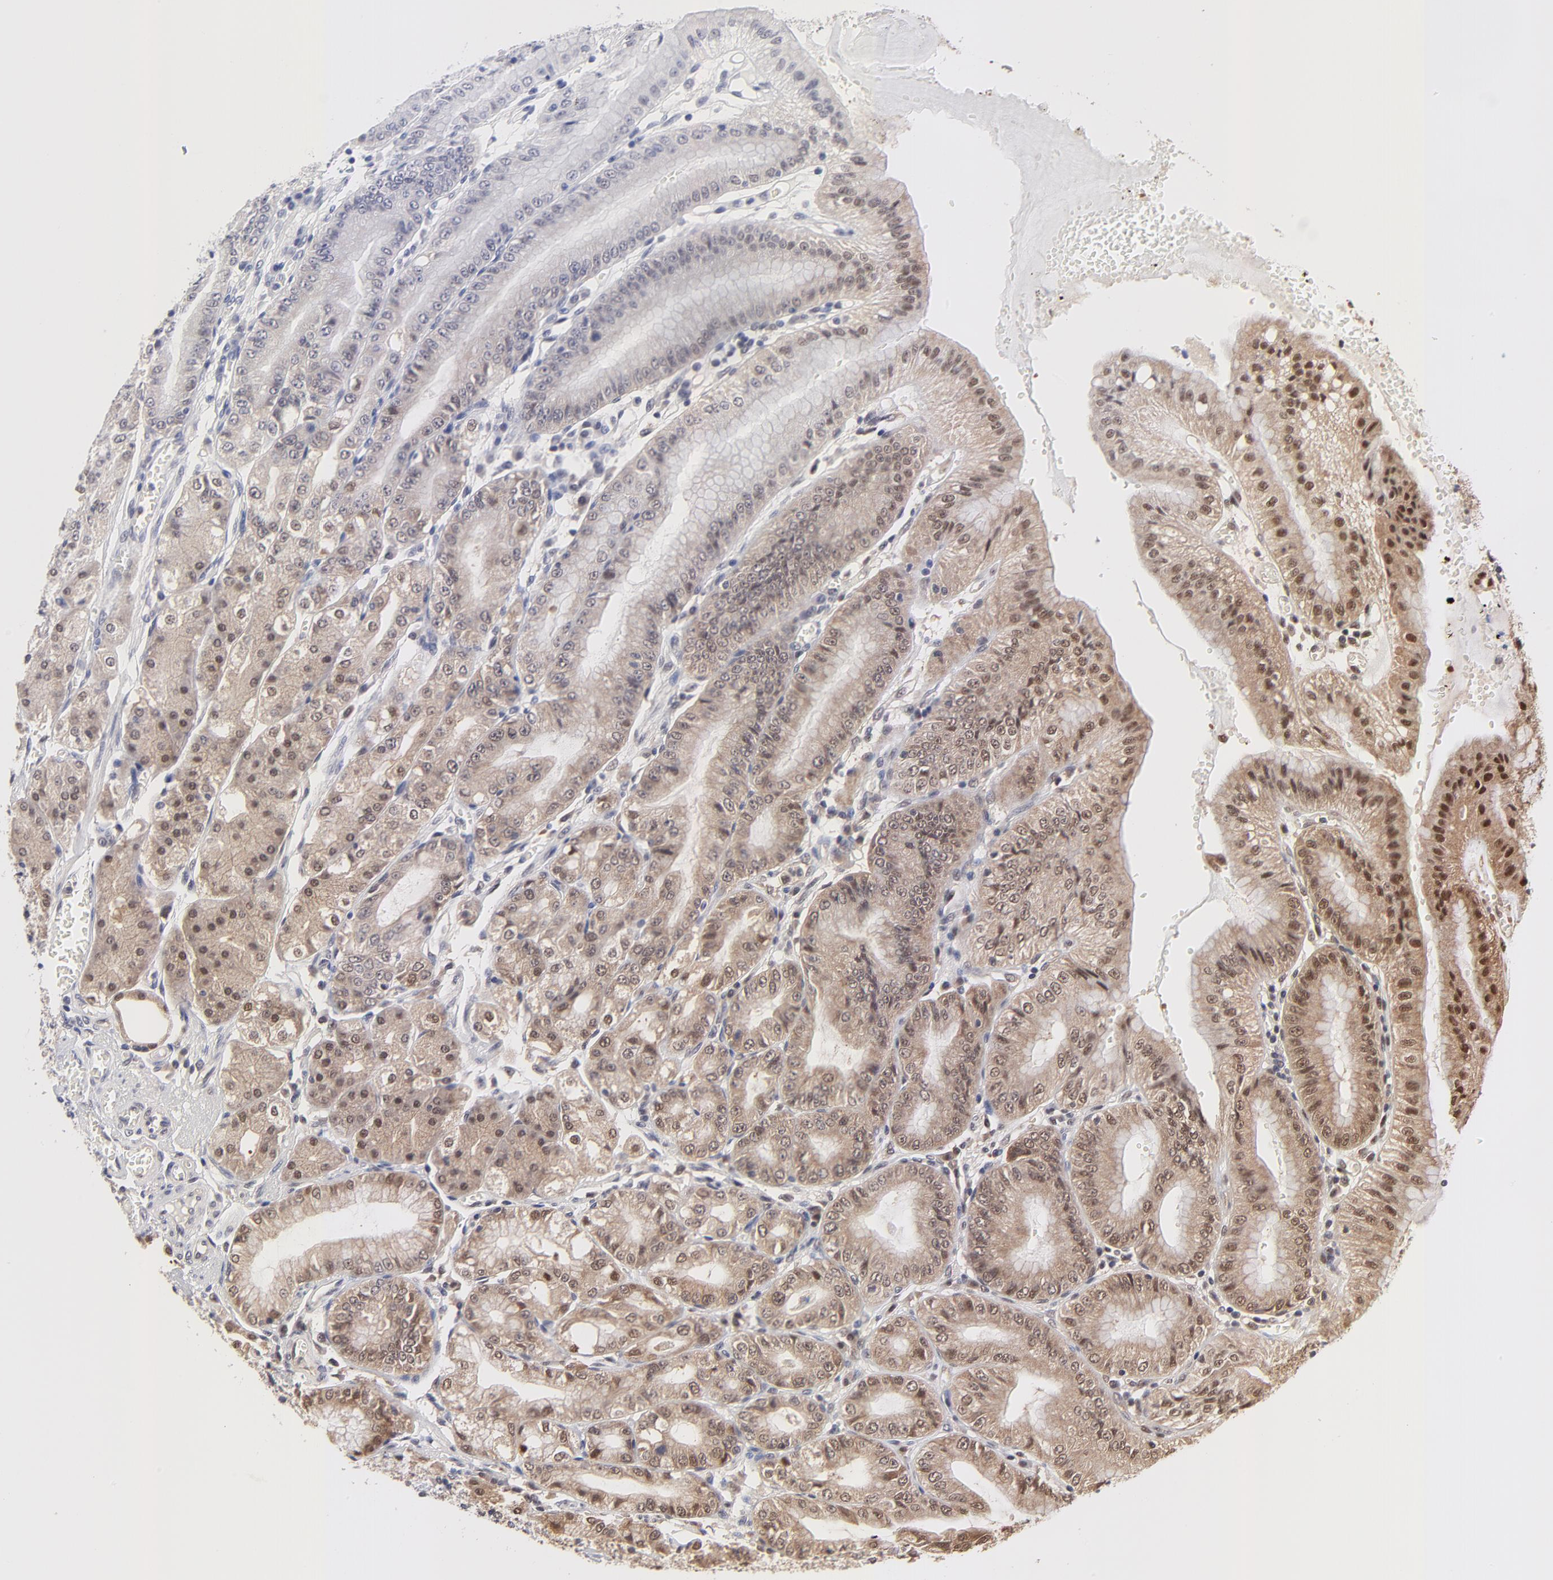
{"staining": {"intensity": "moderate", "quantity": "25%-75%", "location": "cytoplasmic/membranous,nuclear"}, "tissue": "stomach", "cell_type": "Glandular cells", "image_type": "normal", "snomed": [{"axis": "morphology", "description": "Normal tissue, NOS"}, {"axis": "topography", "description": "Stomach, lower"}], "caption": "Unremarkable stomach was stained to show a protein in brown. There is medium levels of moderate cytoplasmic/membranous,nuclear staining in about 25%-75% of glandular cells. The protein of interest is stained brown, and the nuclei are stained in blue (DAB (3,3'-diaminobenzidine) IHC with brightfield microscopy, high magnification).", "gene": "PSMC4", "patient": {"sex": "male", "age": 71}}